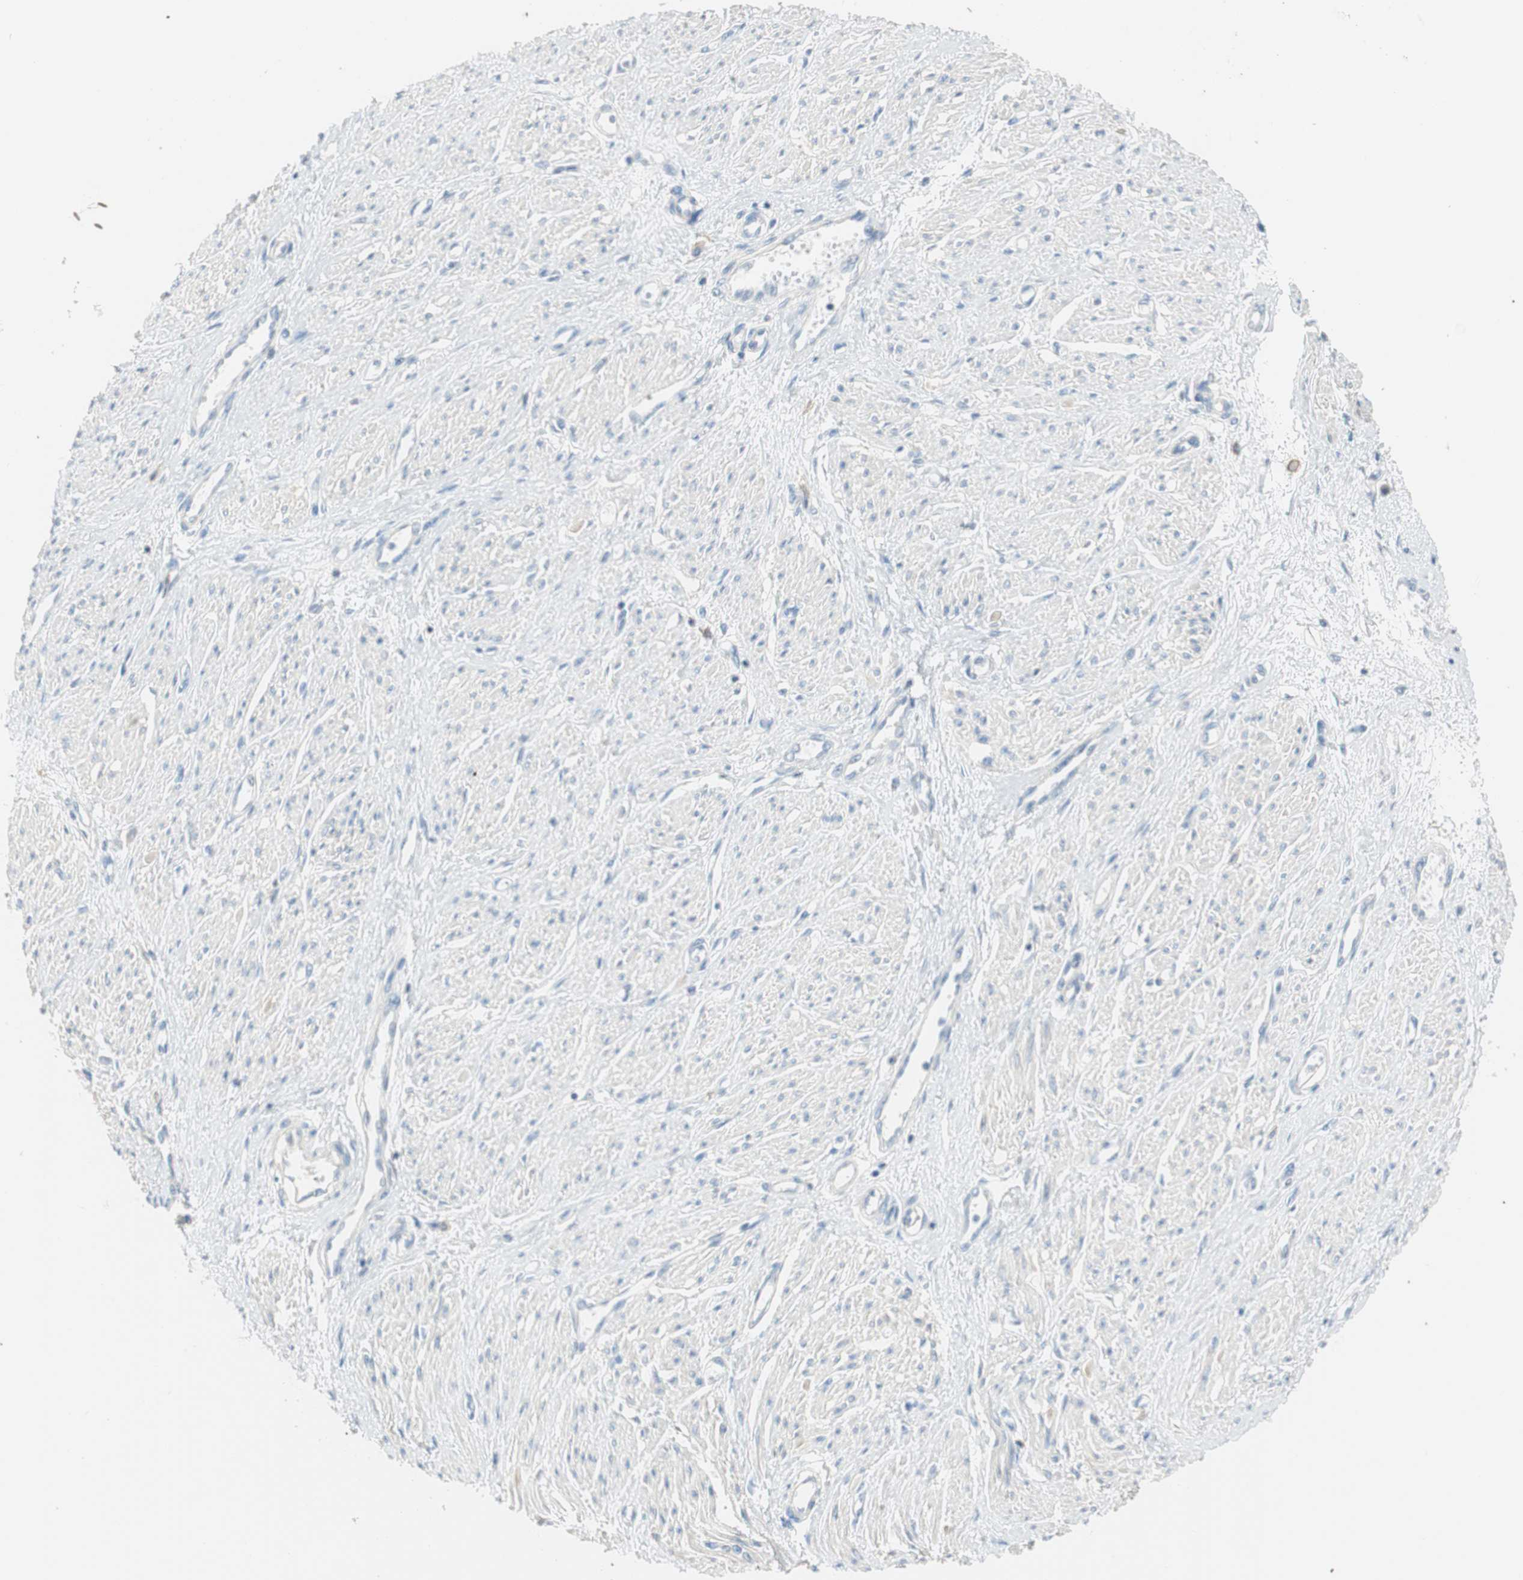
{"staining": {"intensity": "negative", "quantity": "none", "location": "none"}, "tissue": "smooth muscle", "cell_type": "Smooth muscle cells", "image_type": "normal", "snomed": [{"axis": "morphology", "description": "Normal tissue, NOS"}, {"axis": "topography", "description": "Smooth muscle"}, {"axis": "topography", "description": "Uterus"}], "caption": "An immunohistochemistry (IHC) histopathology image of normal smooth muscle is shown. There is no staining in smooth muscle cells of smooth muscle. (Stains: DAB IHC with hematoxylin counter stain, Microscopy: brightfield microscopy at high magnification).", "gene": "PTTG1", "patient": {"sex": "female", "age": 39}}